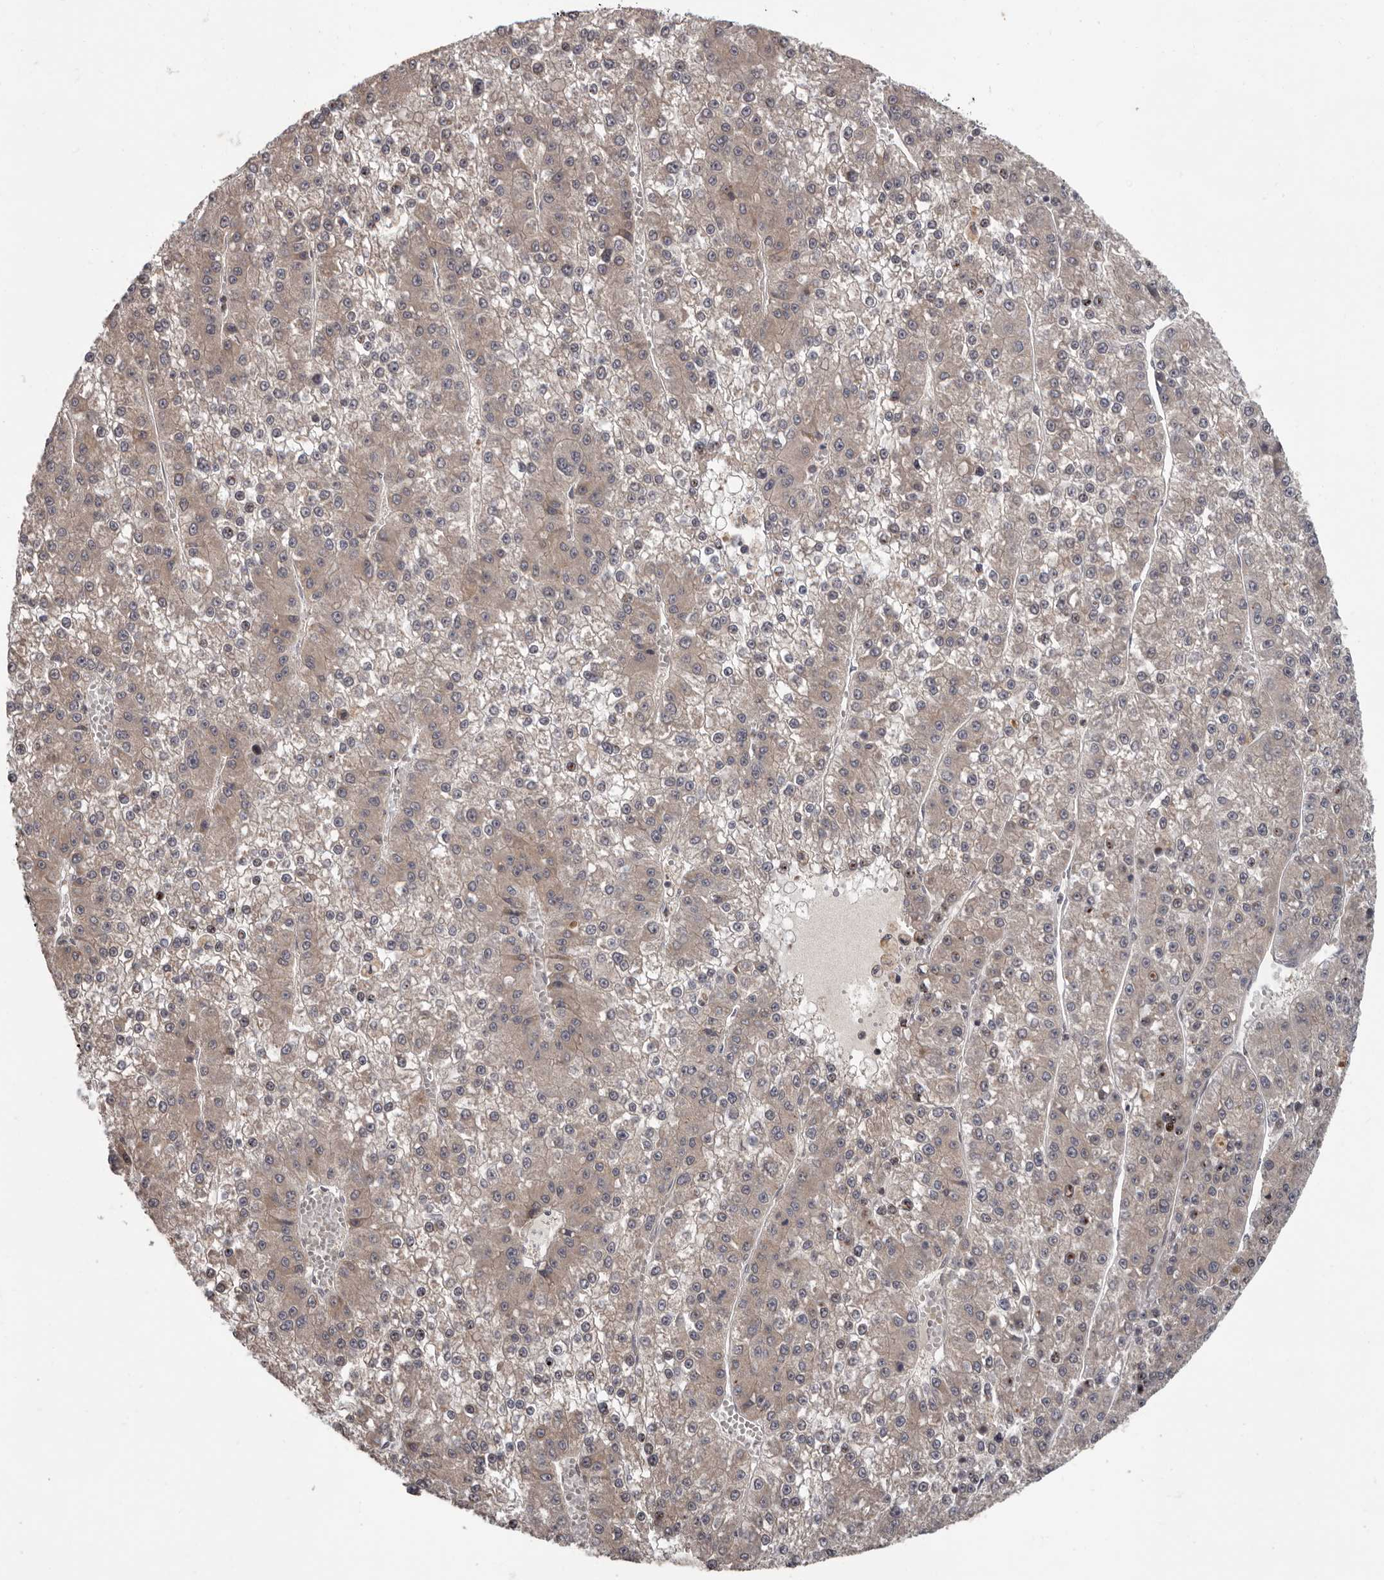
{"staining": {"intensity": "weak", "quantity": ">75%", "location": "cytoplasmic/membranous"}, "tissue": "liver cancer", "cell_type": "Tumor cells", "image_type": "cancer", "snomed": [{"axis": "morphology", "description": "Carcinoma, Hepatocellular, NOS"}, {"axis": "topography", "description": "Liver"}], "caption": "Immunohistochemistry micrograph of neoplastic tissue: human hepatocellular carcinoma (liver) stained using IHC exhibits low levels of weak protein expression localized specifically in the cytoplasmic/membranous of tumor cells, appearing as a cytoplasmic/membranous brown color.", "gene": "FGFR4", "patient": {"sex": "female", "age": 73}}